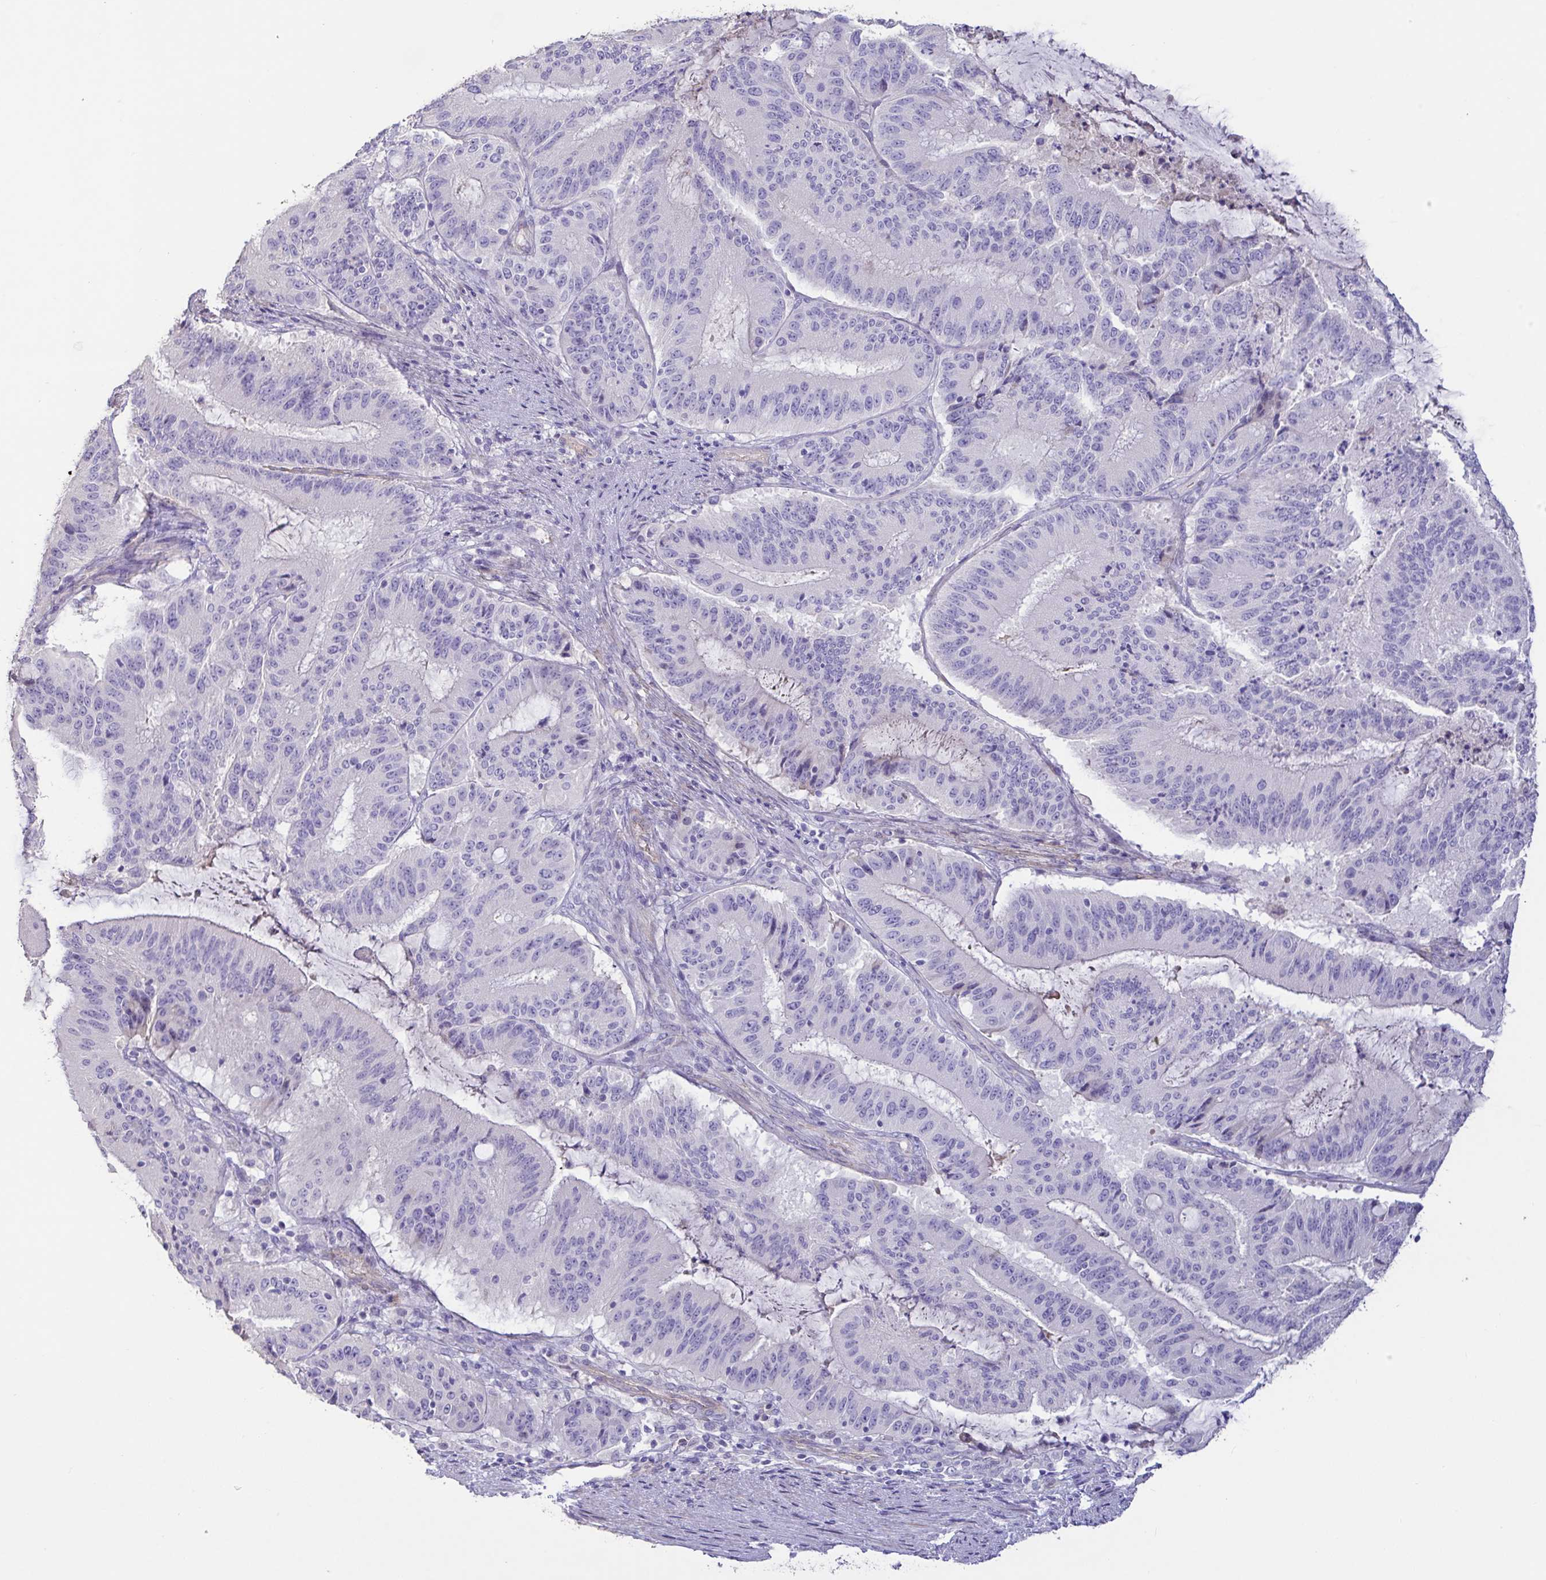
{"staining": {"intensity": "negative", "quantity": "none", "location": "none"}, "tissue": "liver cancer", "cell_type": "Tumor cells", "image_type": "cancer", "snomed": [{"axis": "morphology", "description": "Normal tissue, NOS"}, {"axis": "morphology", "description": "Cholangiocarcinoma"}, {"axis": "topography", "description": "Liver"}, {"axis": "topography", "description": "Peripheral nerve tissue"}], "caption": "Human cholangiocarcinoma (liver) stained for a protein using IHC demonstrates no expression in tumor cells.", "gene": "PYGM", "patient": {"sex": "female", "age": 73}}